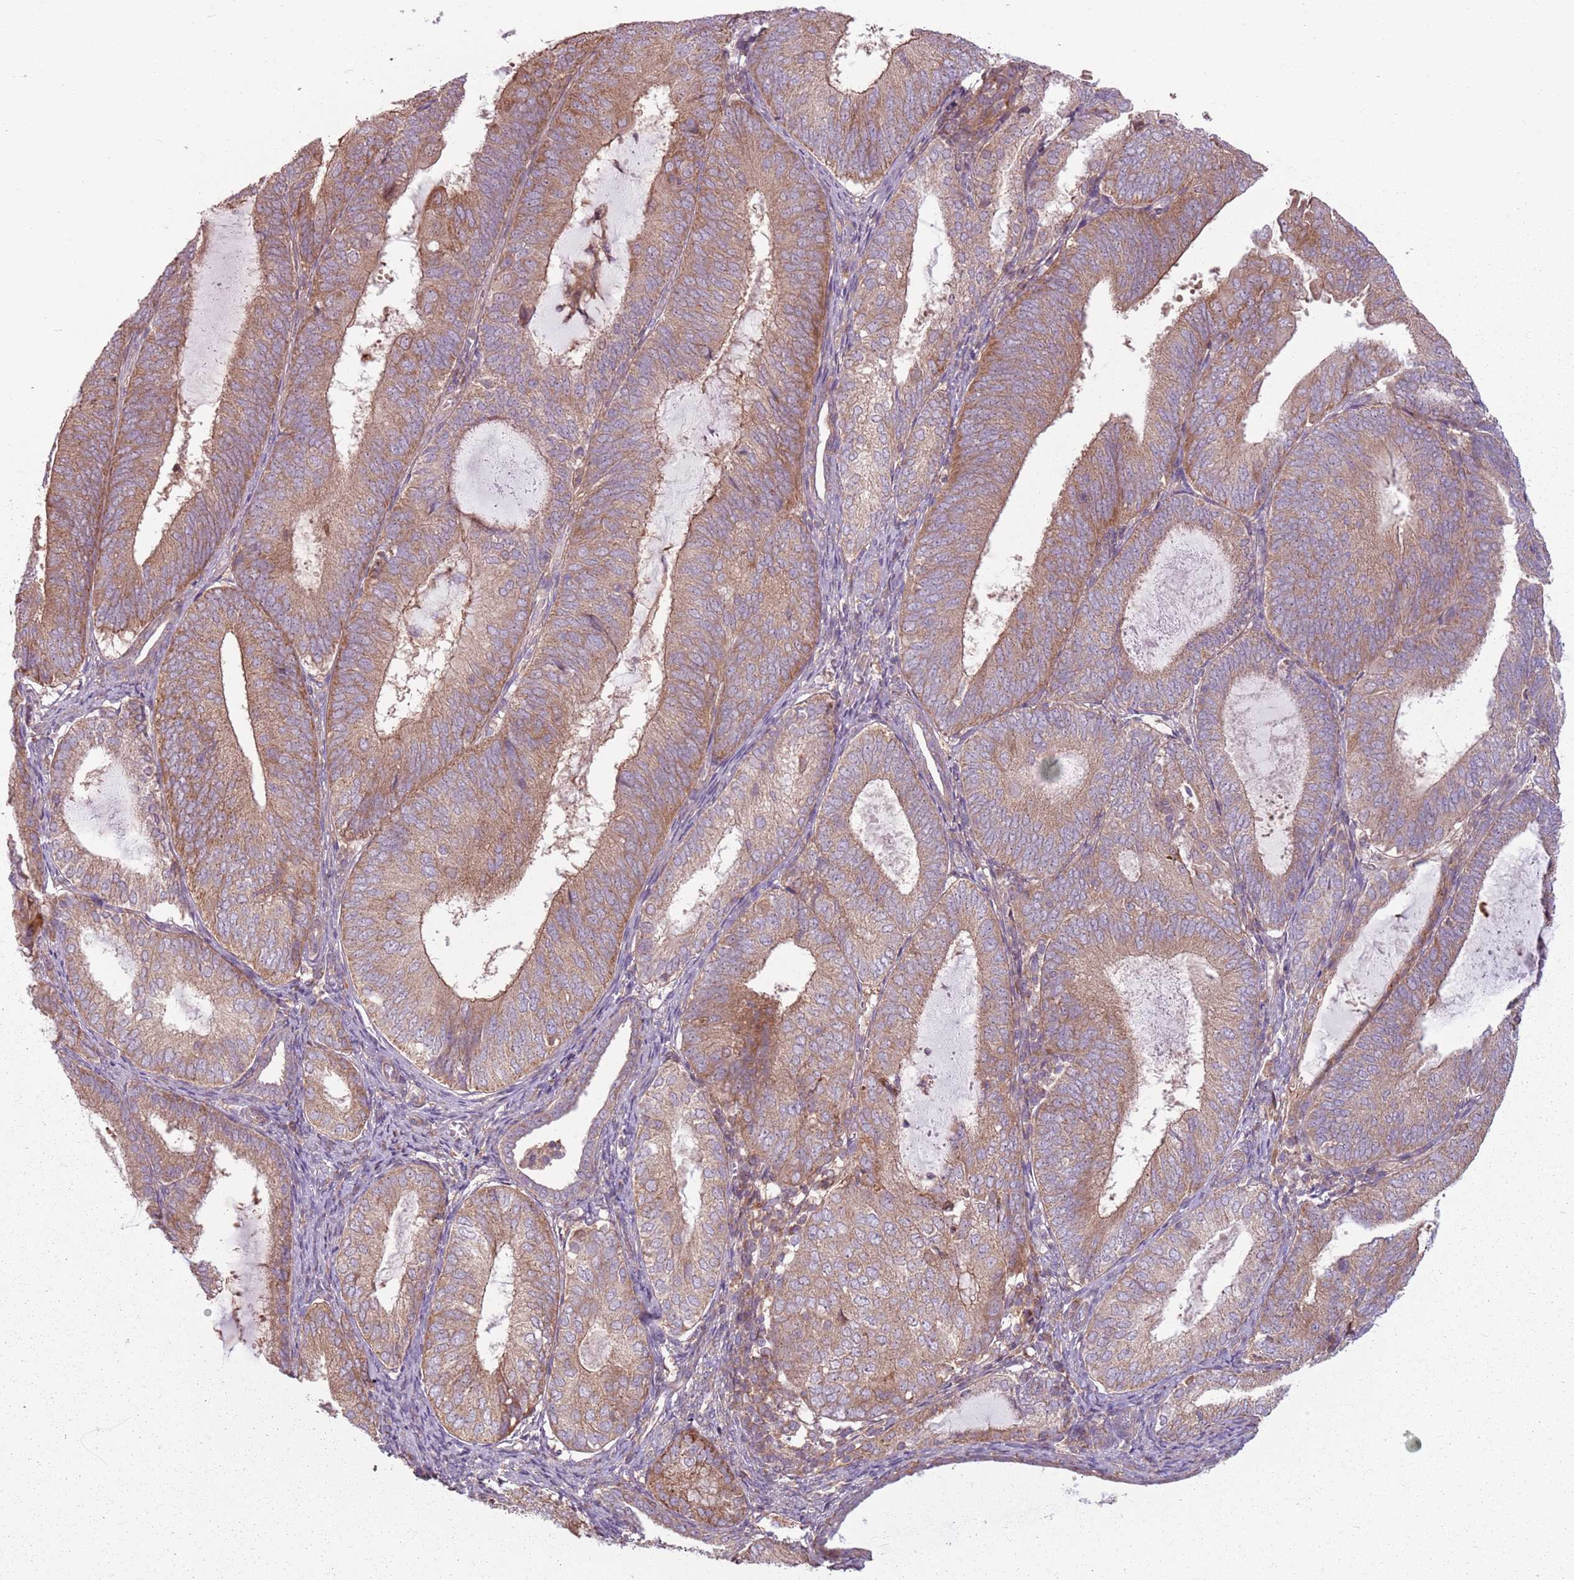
{"staining": {"intensity": "moderate", "quantity": ">75%", "location": "cytoplasmic/membranous"}, "tissue": "endometrial cancer", "cell_type": "Tumor cells", "image_type": "cancer", "snomed": [{"axis": "morphology", "description": "Adenocarcinoma, NOS"}, {"axis": "topography", "description": "Endometrium"}], "caption": "Immunohistochemistry (IHC) histopathology image of human endometrial adenocarcinoma stained for a protein (brown), which shows medium levels of moderate cytoplasmic/membranous expression in about >75% of tumor cells.", "gene": "RPL21", "patient": {"sex": "female", "age": 81}}